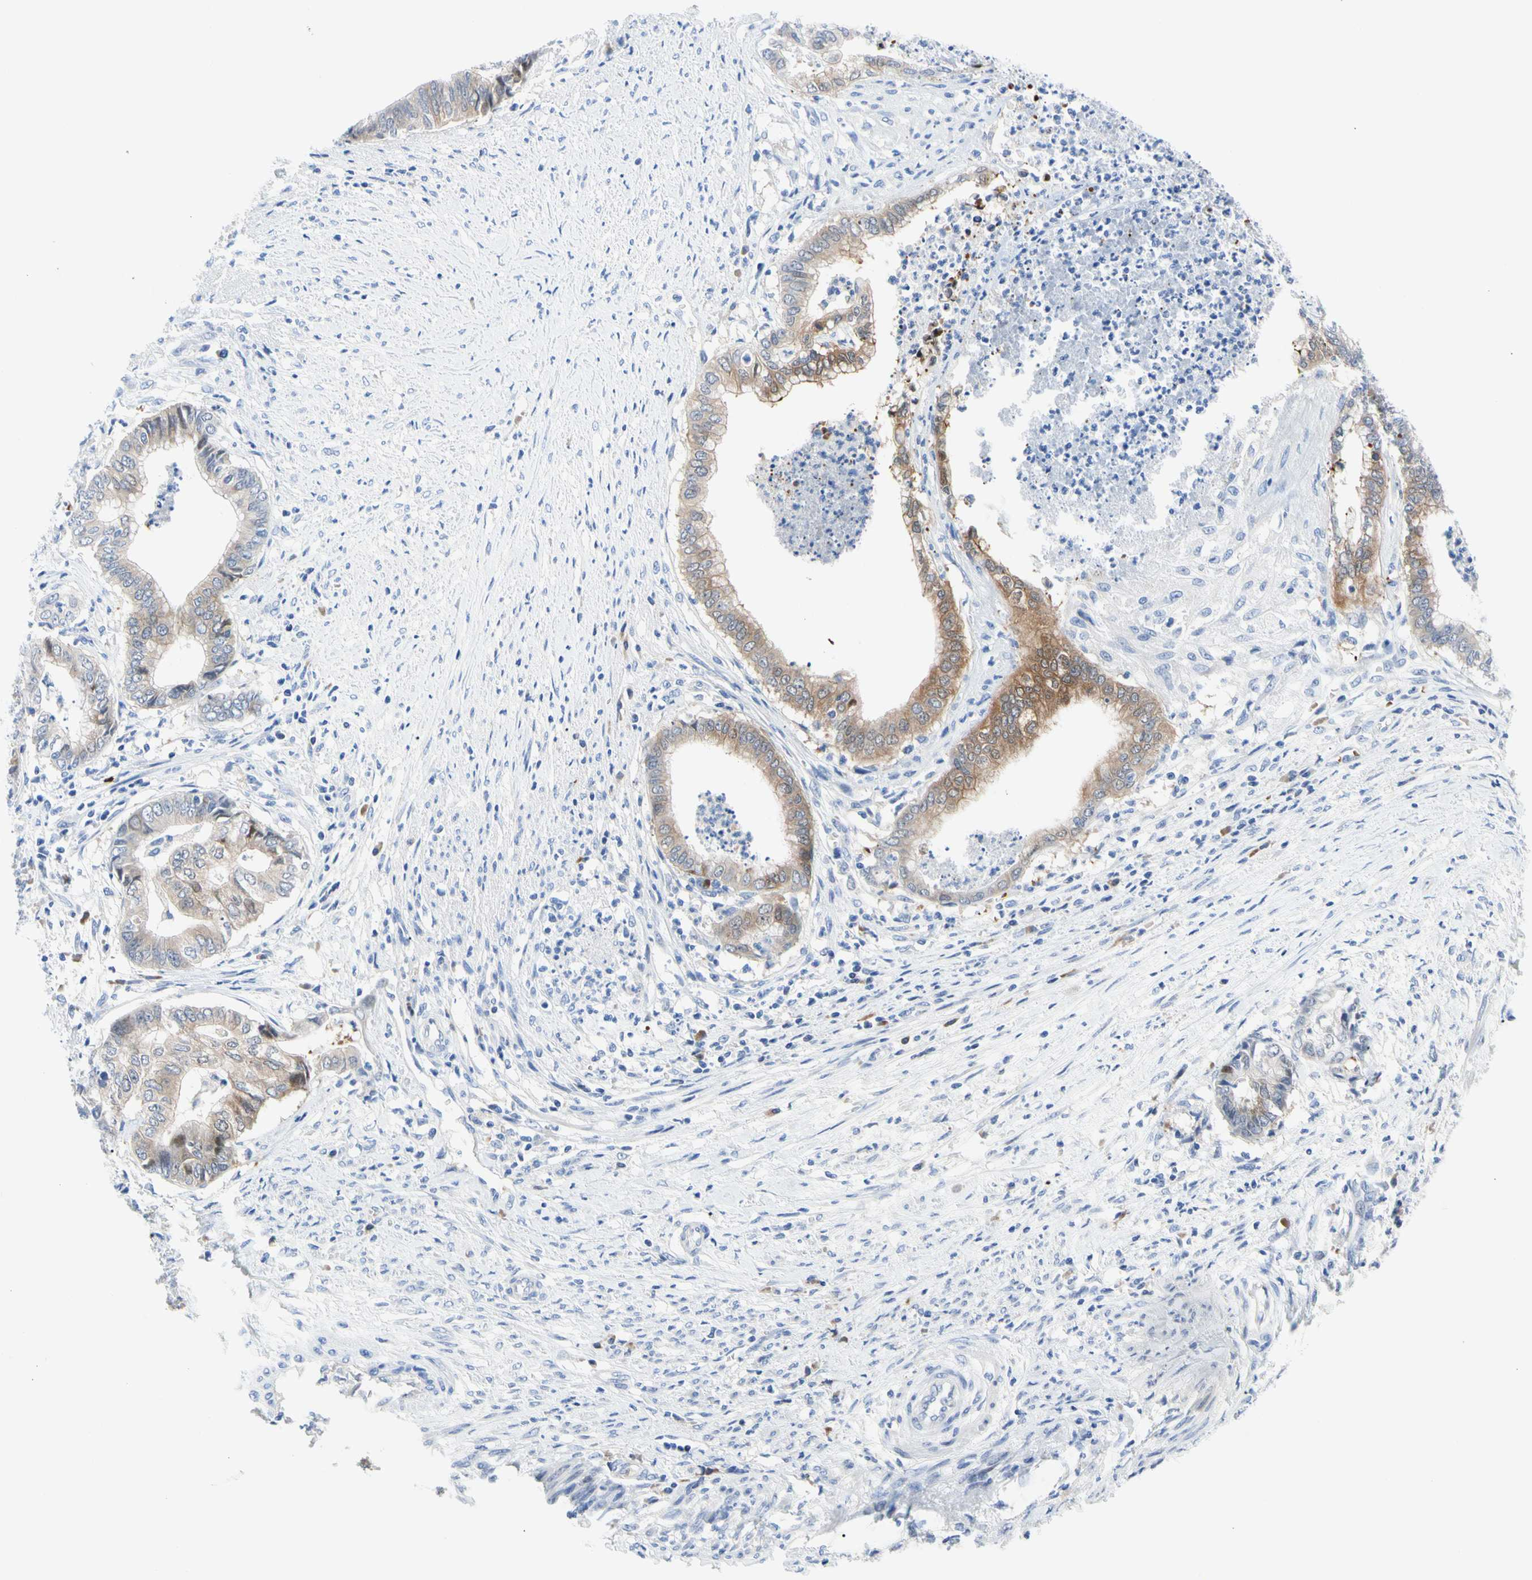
{"staining": {"intensity": "moderate", "quantity": "<25%", "location": "cytoplasmic/membranous"}, "tissue": "endometrial cancer", "cell_type": "Tumor cells", "image_type": "cancer", "snomed": [{"axis": "morphology", "description": "Necrosis, NOS"}, {"axis": "morphology", "description": "Adenocarcinoma, NOS"}, {"axis": "topography", "description": "Endometrium"}], "caption": "A micrograph of adenocarcinoma (endometrial) stained for a protein displays moderate cytoplasmic/membranous brown staining in tumor cells.", "gene": "HMGCR", "patient": {"sex": "female", "age": 79}}